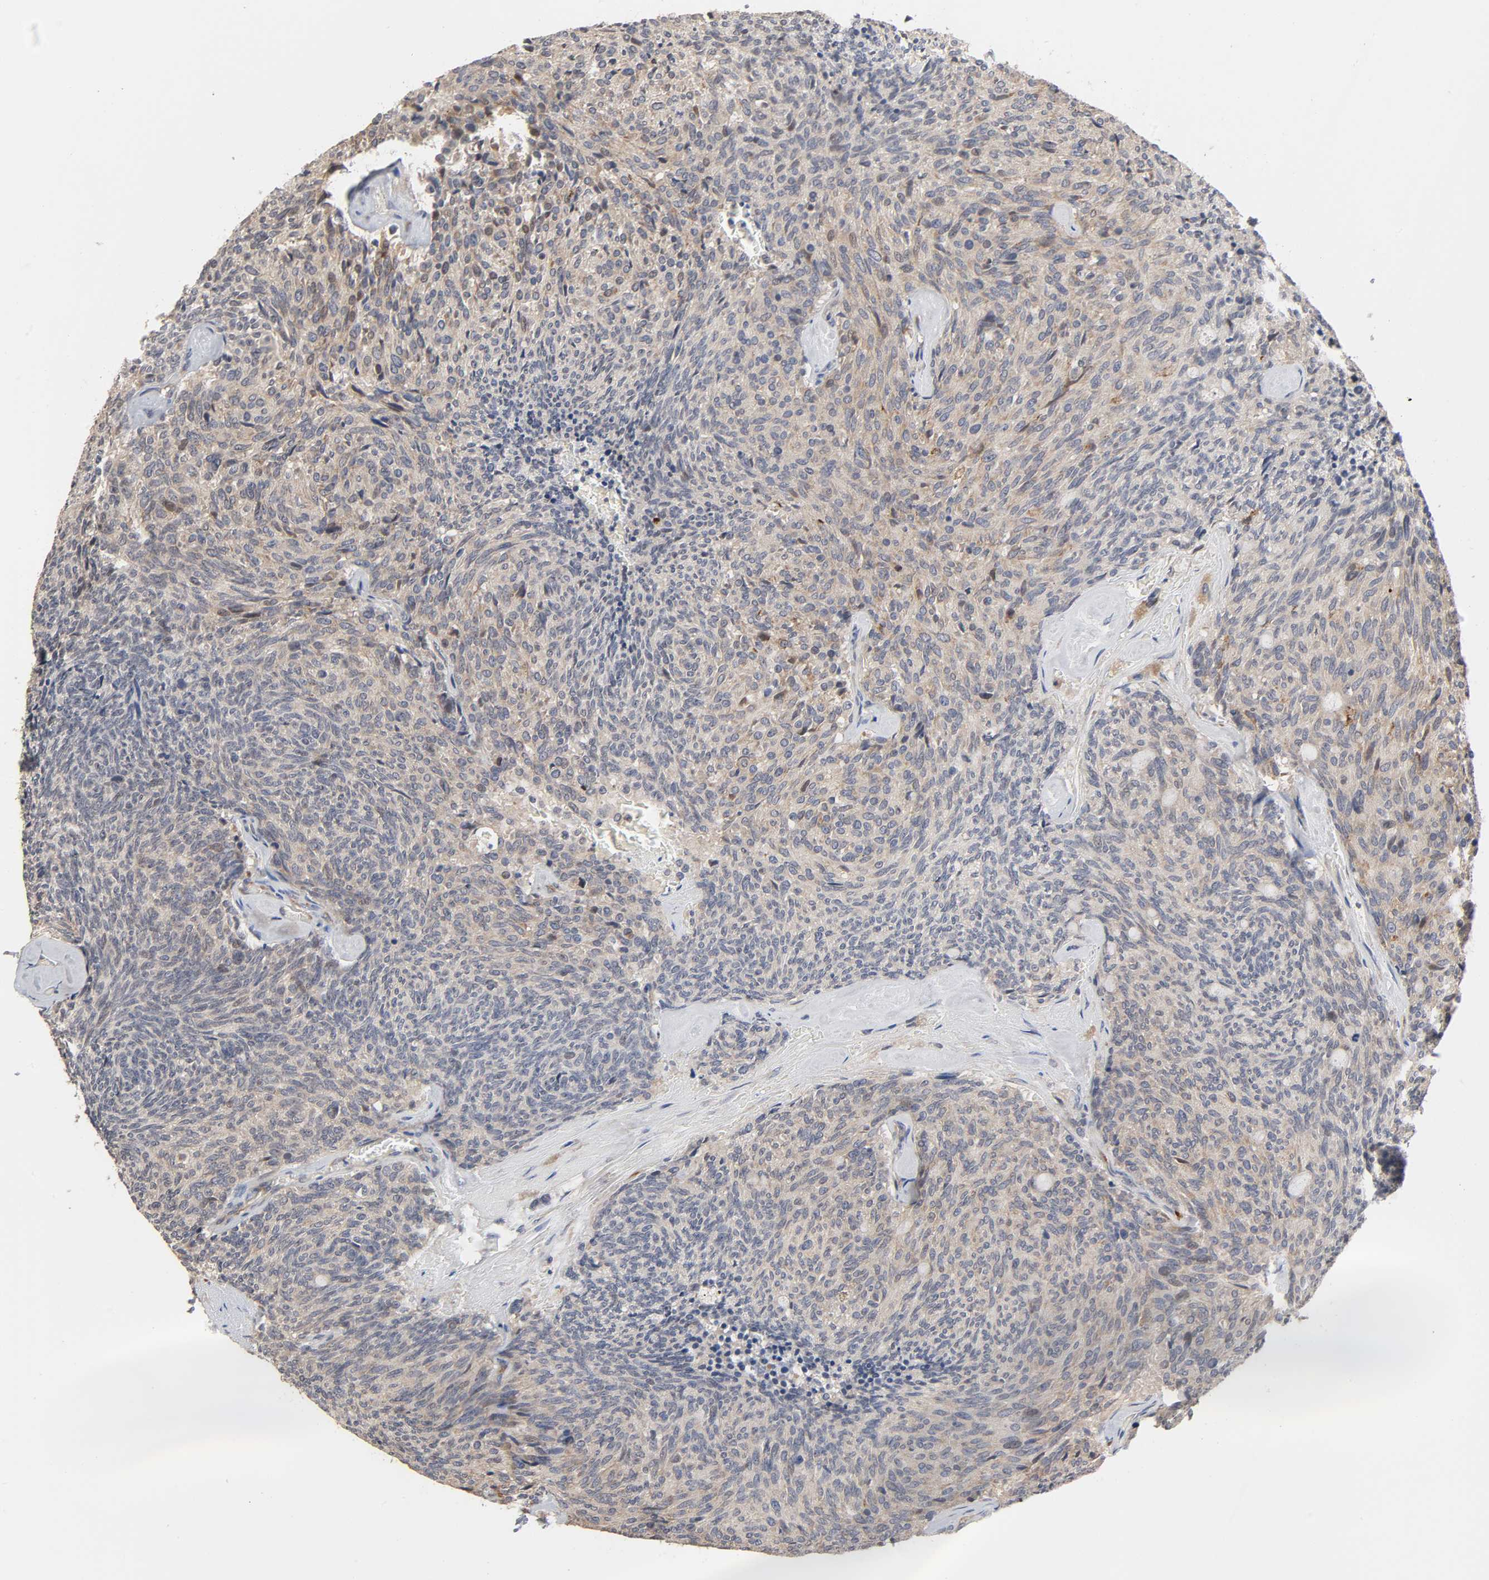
{"staining": {"intensity": "weak", "quantity": "25%-75%", "location": "cytoplasmic/membranous"}, "tissue": "carcinoid", "cell_type": "Tumor cells", "image_type": "cancer", "snomed": [{"axis": "morphology", "description": "Carcinoid, malignant, NOS"}, {"axis": "topography", "description": "Pancreas"}], "caption": "This photomicrograph exhibits IHC staining of carcinoid, with low weak cytoplasmic/membranous staining in approximately 25%-75% of tumor cells.", "gene": "HDLBP", "patient": {"sex": "female", "age": 54}}